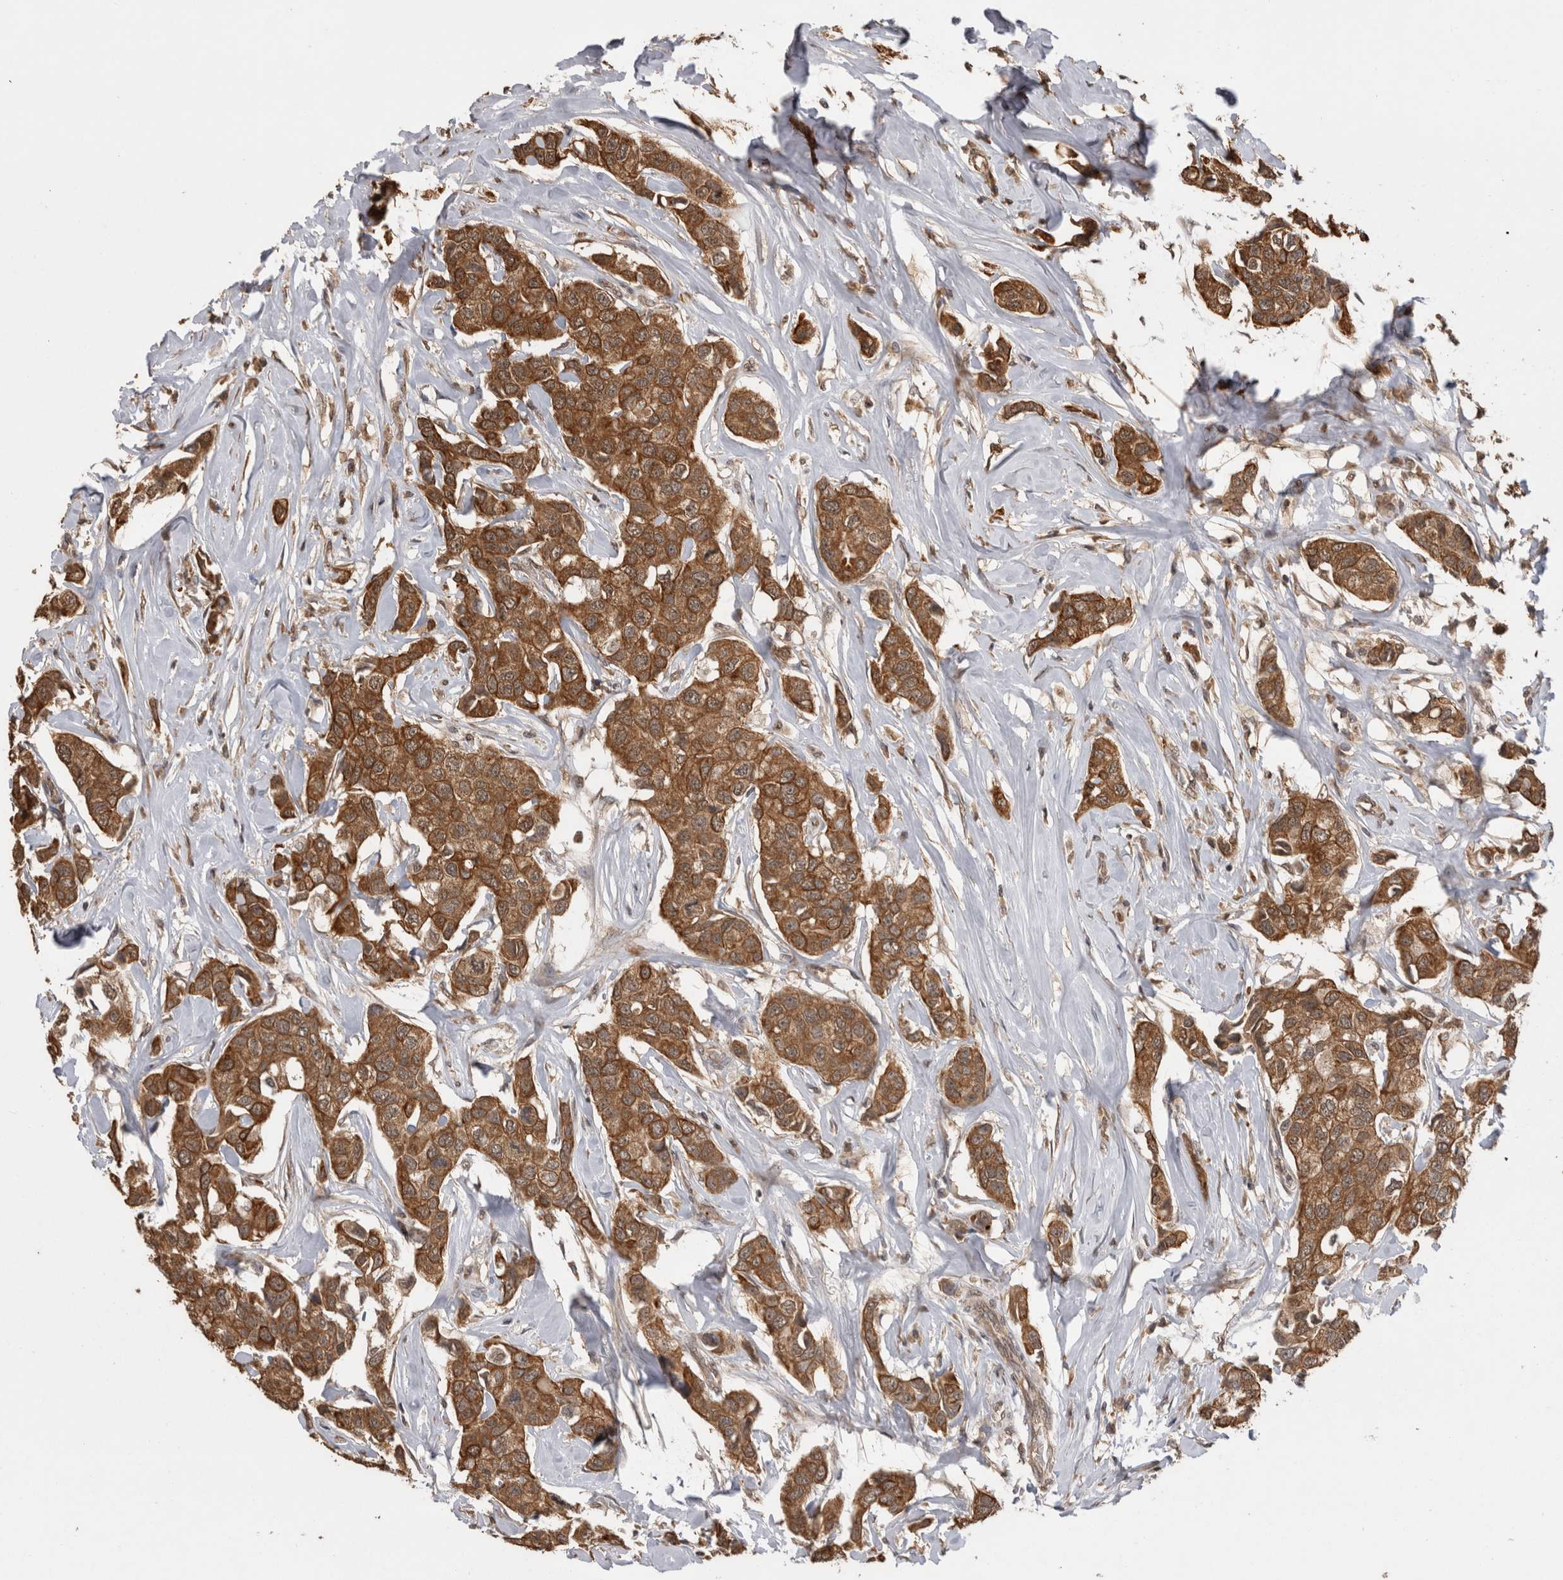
{"staining": {"intensity": "moderate", "quantity": ">75%", "location": "cytoplasmic/membranous"}, "tissue": "breast cancer", "cell_type": "Tumor cells", "image_type": "cancer", "snomed": [{"axis": "morphology", "description": "Duct carcinoma"}, {"axis": "topography", "description": "Breast"}], "caption": "A histopathology image of human breast cancer (intraductal carcinoma) stained for a protein displays moderate cytoplasmic/membranous brown staining in tumor cells.", "gene": "PAK4", "patient": {"sex": "female", "age": 80}}